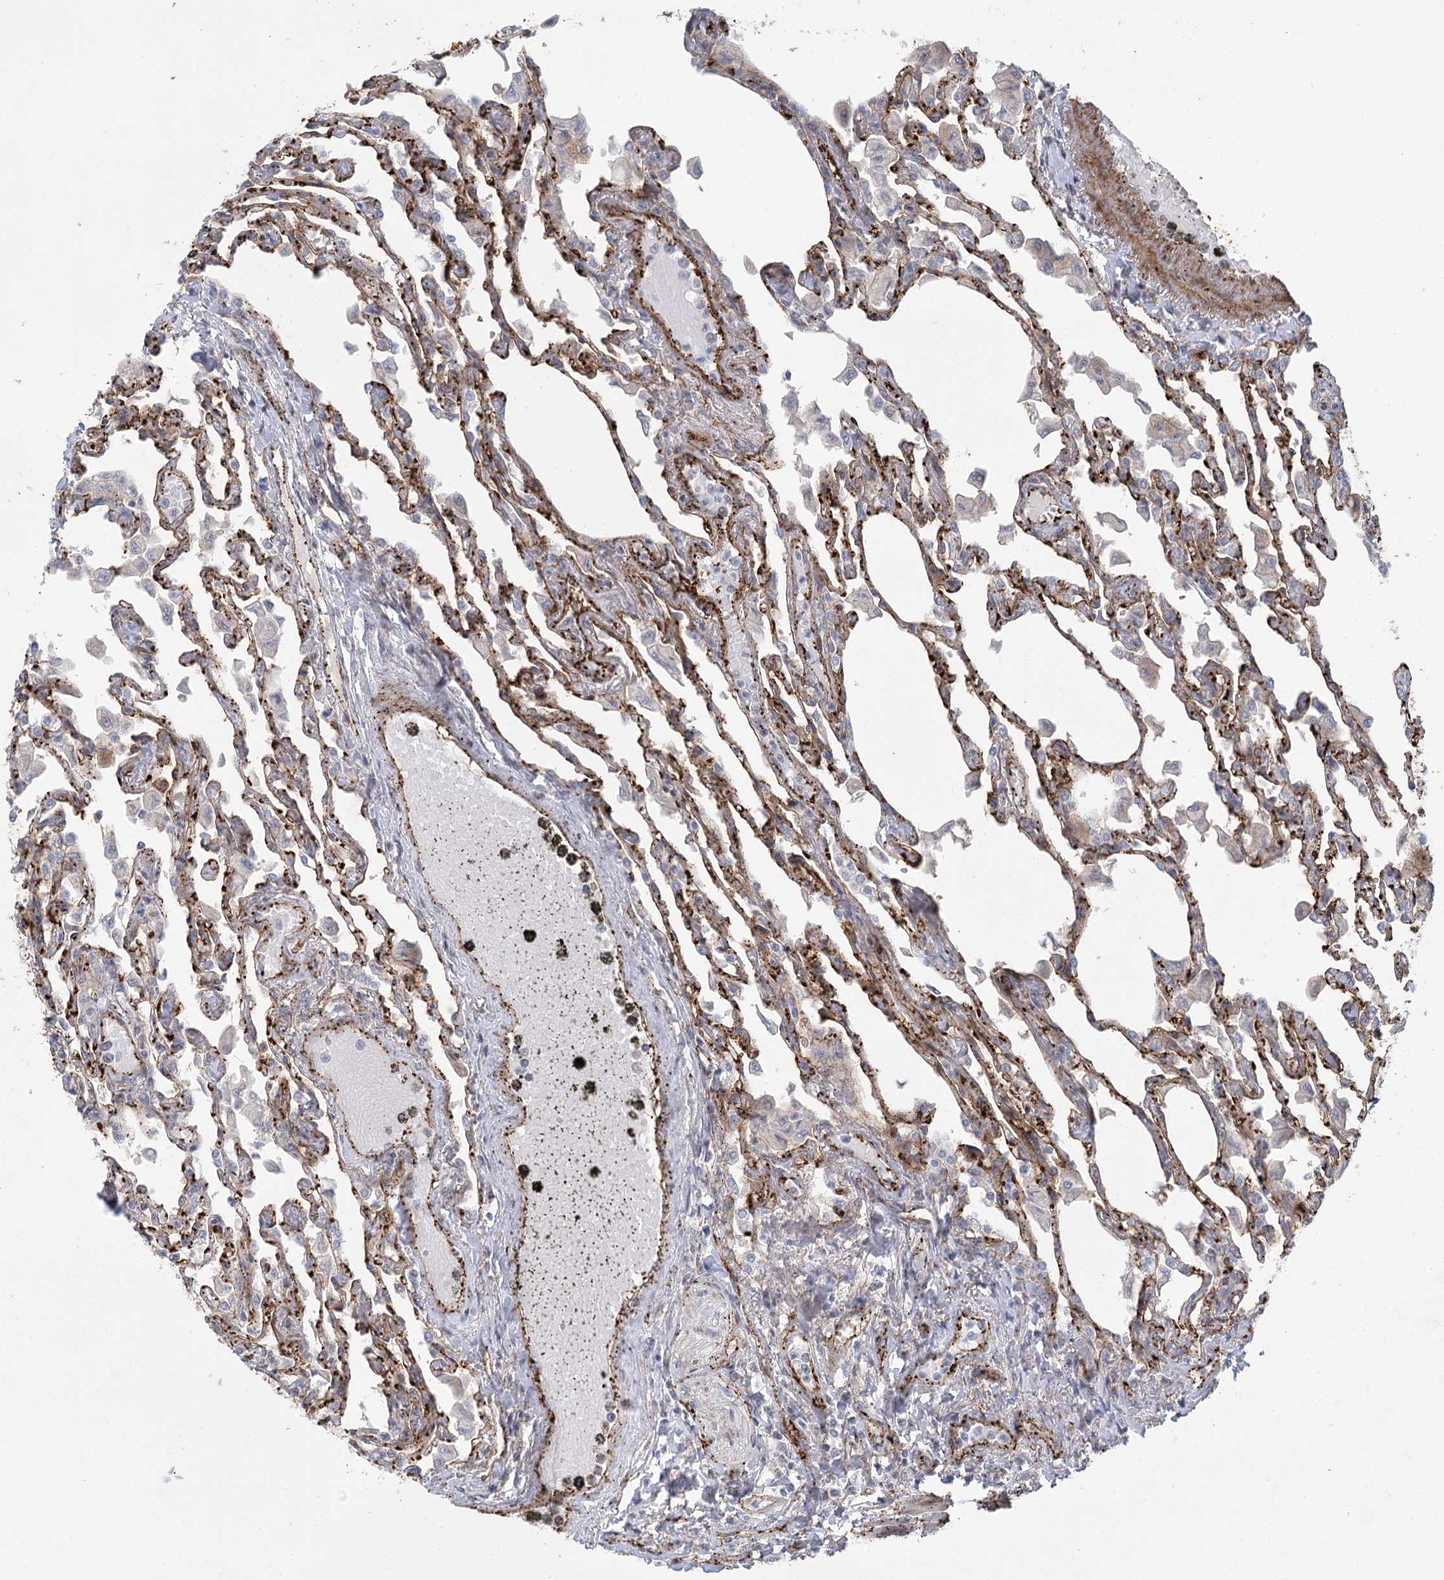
{"staining": {"intensity": "strong", "quantity": ">75%", "location": "cytoplasmic/membranous"}, "tissue": "lung", "cell_type": "Alveolar cells", "image_type": "normal", "snomed": [{"axis": "morphology", "description": "Normal tissue, NOS"}, {"axis": "topography", "description": "Bronchus"}, {"axis": "topography", "description": "Lung"}], "caption": "Protein staining displays strong cytoplasmic/membranous positivity in approximately >75% of alveolar cells in unremarkable lung.", "gene": "AMTN", "patient": {"sex": "female", "age": 49}}